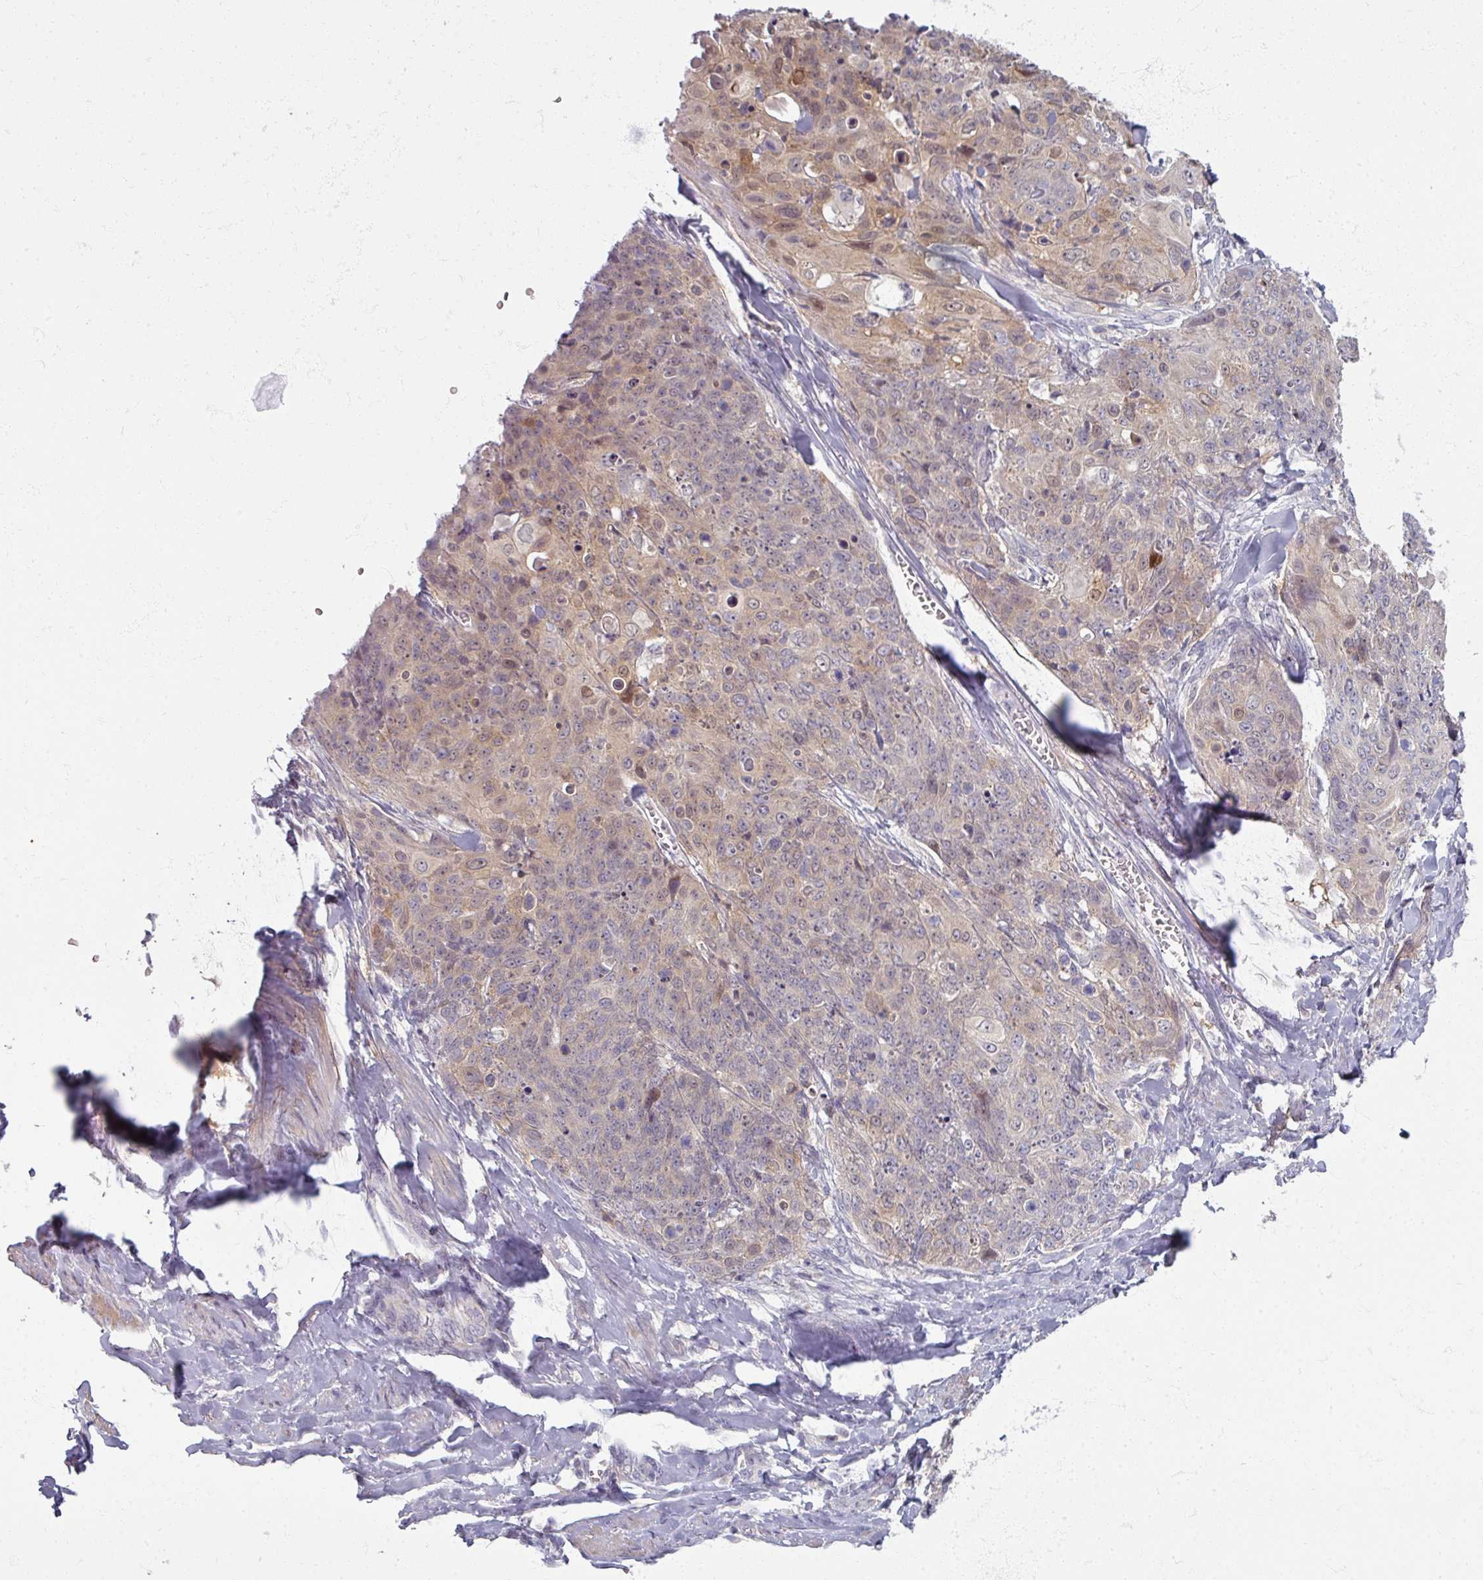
{"staining": {"intensity": "weak", "quantity": "25%-75%", "location": "cytoplasmic/membranous"}, "tissue": "skin cancer", "cell_type": "Tumor cells", "image_type": "cancer", "snomed": [{"axis": "morphology", "description": "Squamous cell carcinoma, NOS"}, {"axis": "topography", "description": "Skin"}, {"axis": "topography", "description": "Vulva"}], "caption": "Human skin cancer (squamous cell carcinoma) stained with a protein marker reveals weak staining in tumor cells.", "gene": "TTLL7", "patient": {"sex": "female", "age": 85}}